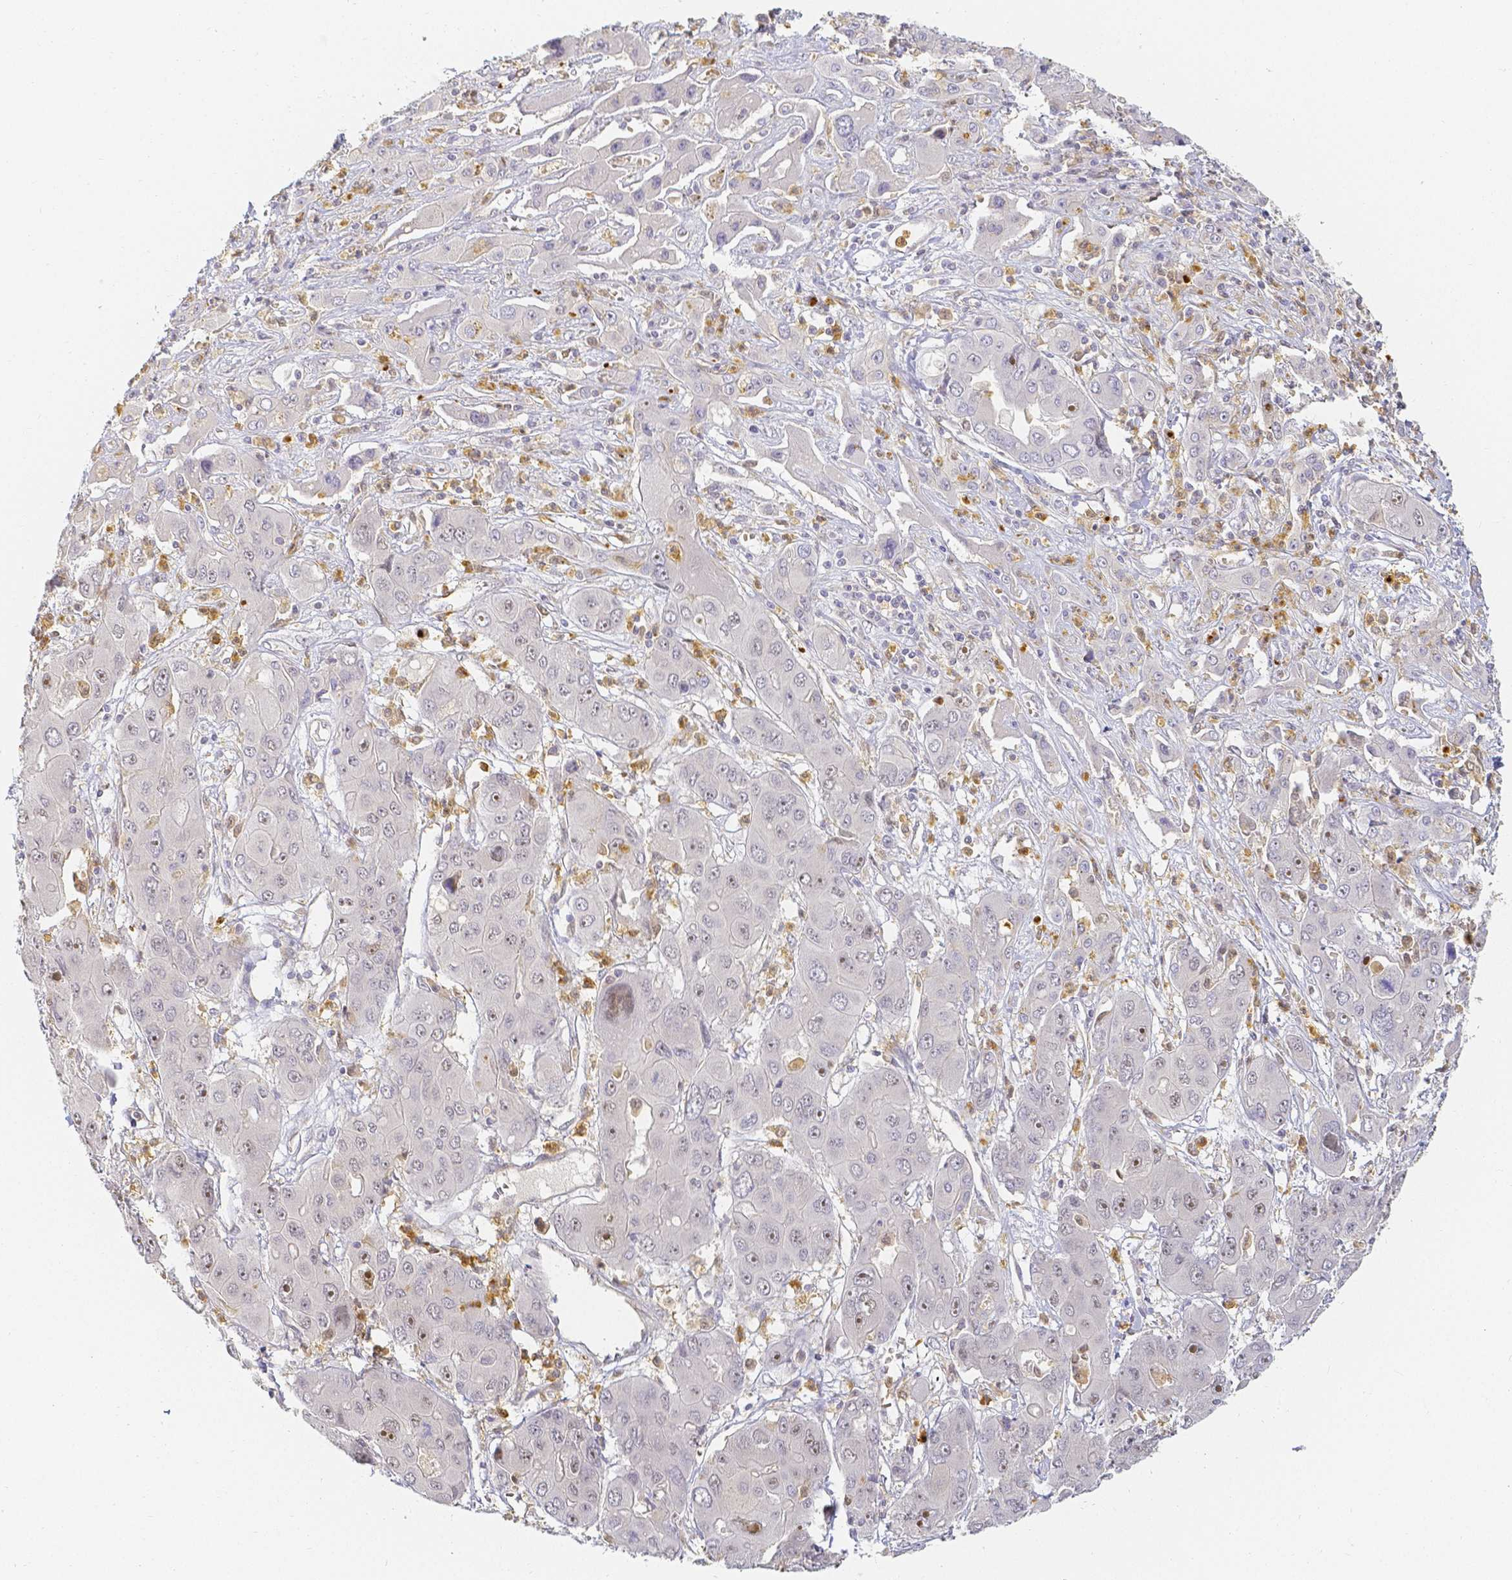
{"staining": {"intensity": "moderate", "quantity": "<25%", "location": "nuclear"}, "tissue": "liver cancer", "cell_type": "Tumor cells", "image_type": "cancer", "snomed": [{"axis": "morphology", "description": "Cholangiocarcinoma"}, {"axis": "topography", "description": "Liver"}], "caption": "A brown stain highlights moderate nuclear expression of a protein in human liver cholangiocarcinoma tumor cells. The protein of interest is stained brown, and the nuclei are stained in blue (DAB IHC with brightfield microscopy, high magnification).", "gene": "KCNH1", "patient": {"sex": "male", "age": 67}}